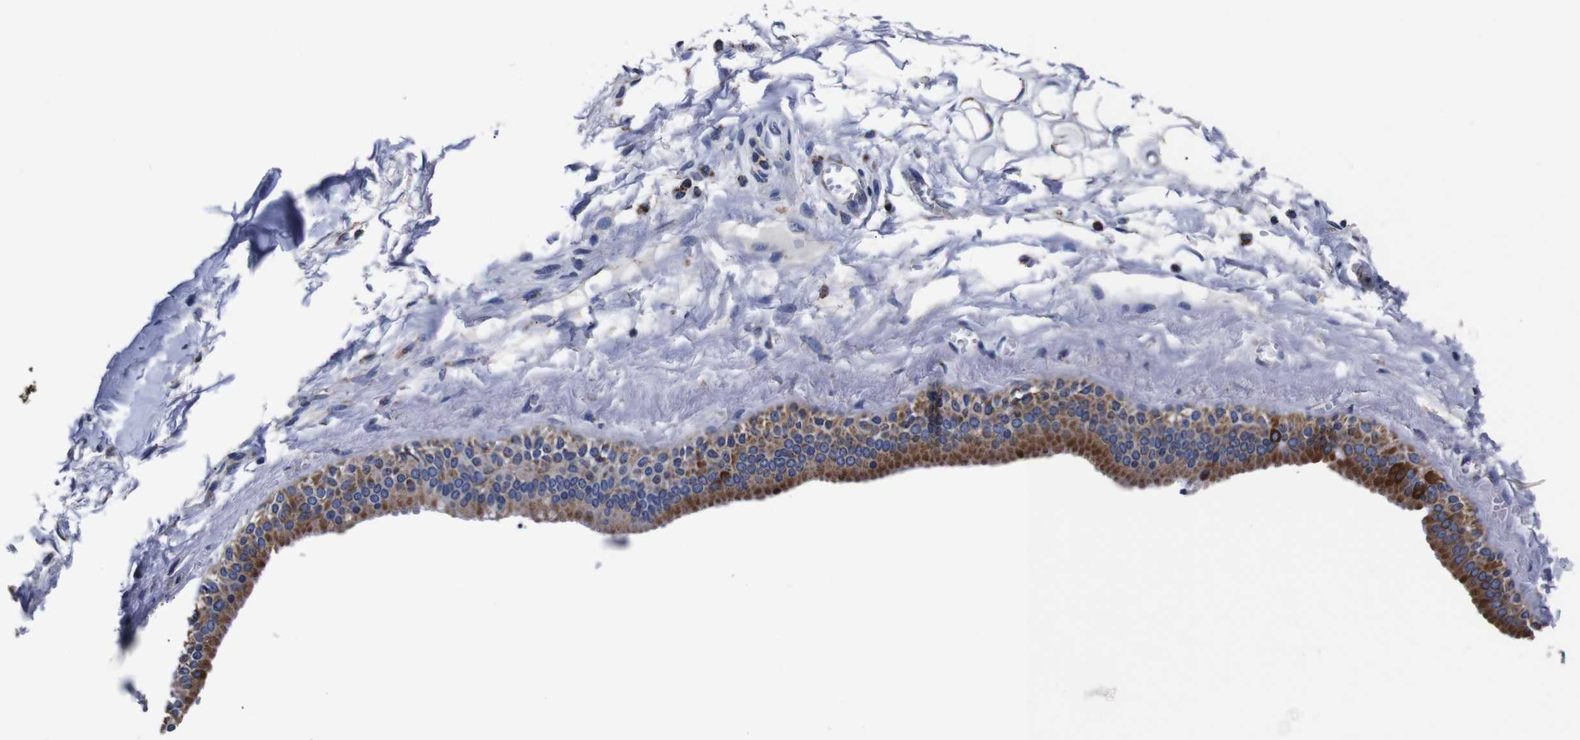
{"staining": {"intensity": "weak", "quantity": "25%-75%", "location": "cytoplasmic/membranous"}, "tissue": "adipose tissue", "cell_type": "Adipocytes", "image_type": "normal", "snomed": [{"axis": "morphology", "description": "Normal tissue, NOS"}, {"axis": "morphology", "description": "Inflammation, NOS"}, {"axis": "topography", "description": "Salivary gland"}, {"axis": "topography", "description": "Peripheral nerve tissue"}], "caption": "About 25%-75% of adipocytes in benign adipose tissue reveal weak cytoplasmic/membranous protein positivity as visualized by brown immunohistochemical staining.", "gene": "FKBP9", "patient": {"sex": "female", "age": 75}}